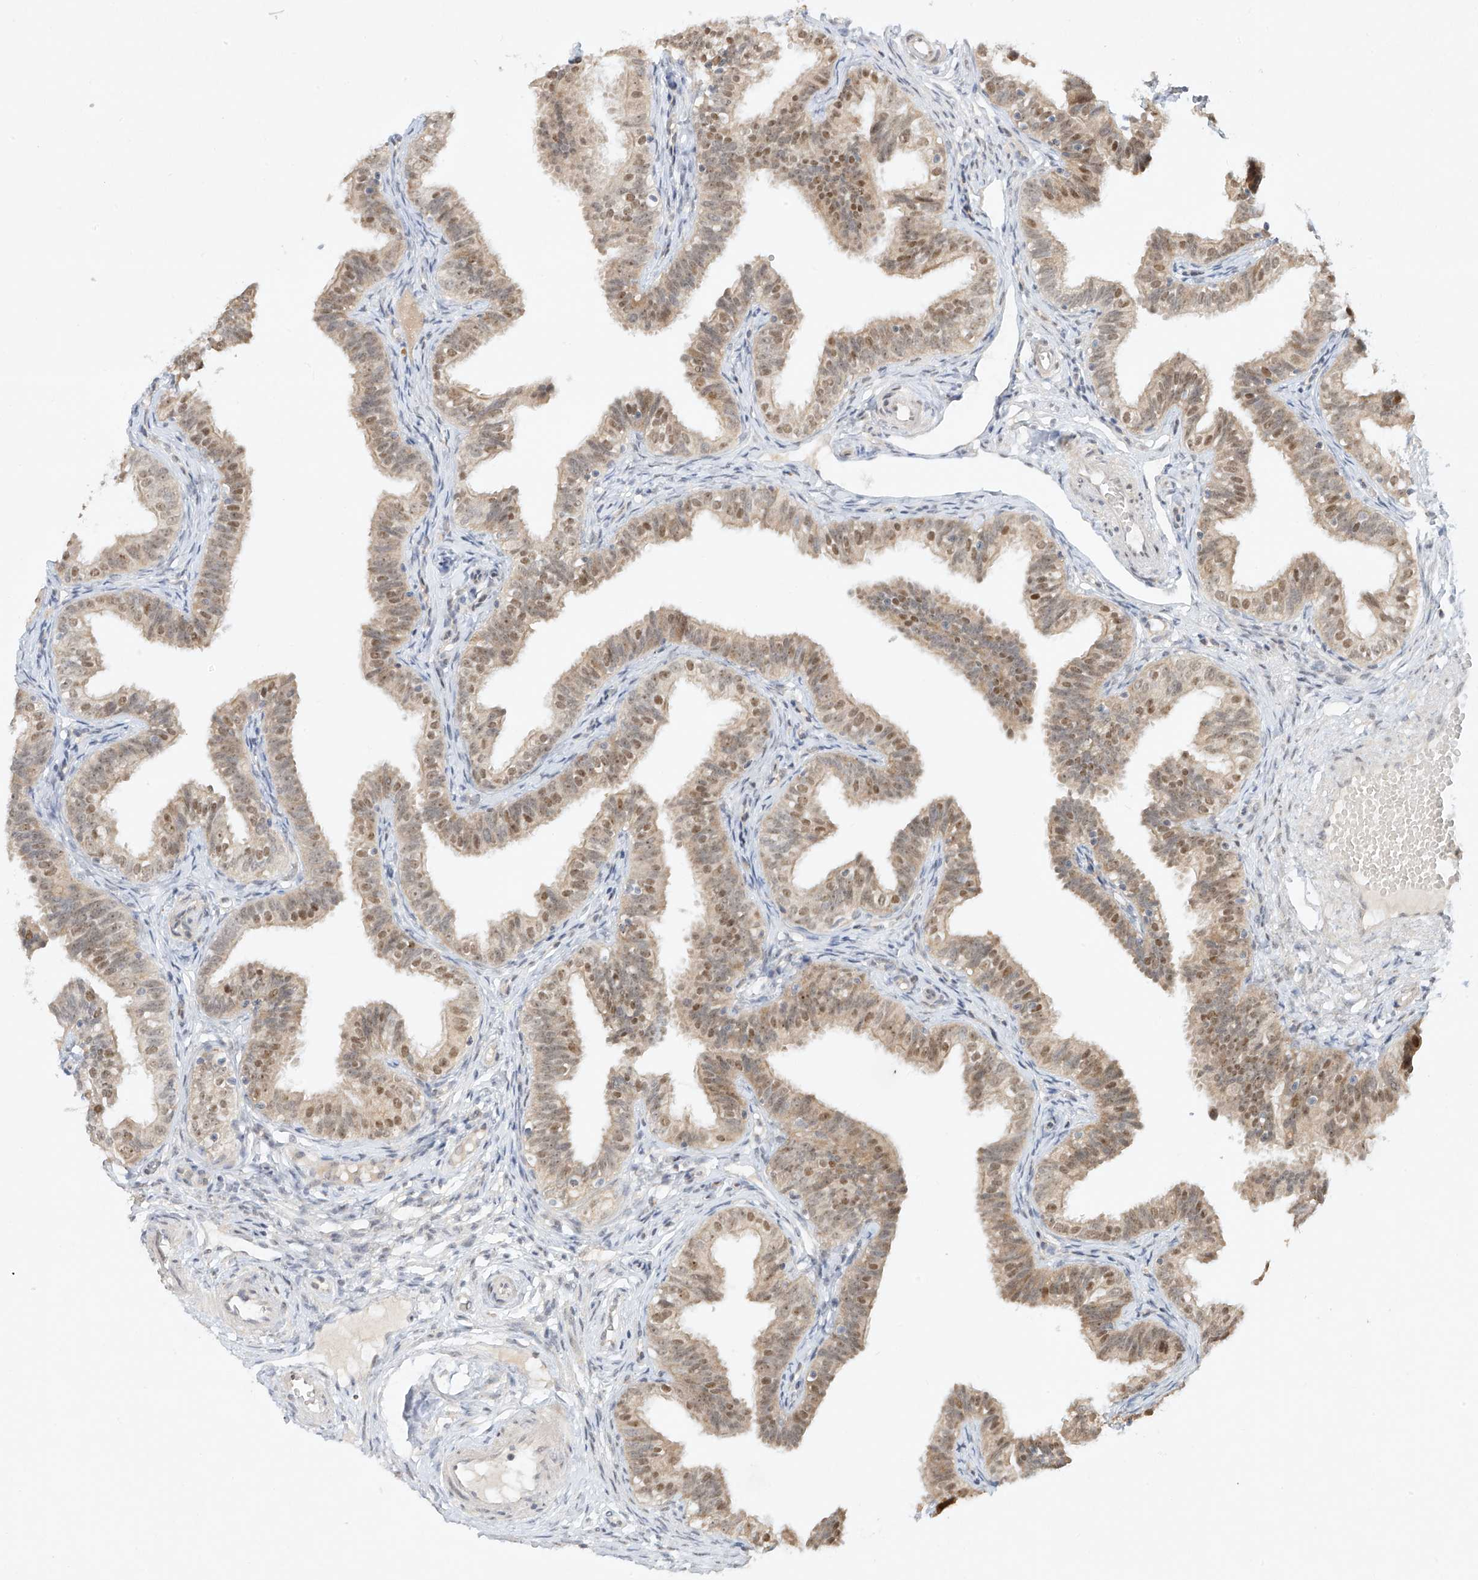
{"staining": {"intensity": "moderate", "quantity": "25%-75%", "location": "nuclear"}, "tissue": "fallopian tube", "cell_type": "Glandular cells", "image_type": "normal", "snomed": [{"axis": "morphology", "description": "Normal tissue, NOS"}, {"axis": "topography", "description": "Fallopian tube"}], "caption": "A high-resolution micrograph shows immunohistochemistry staining of unremarkable fallopian tube, which exhibits moderate nuclear staining in approximately 25%-75% of glandular cells.", "gene": "TASP1", "patient": {"sex": "female", "age": 35}}